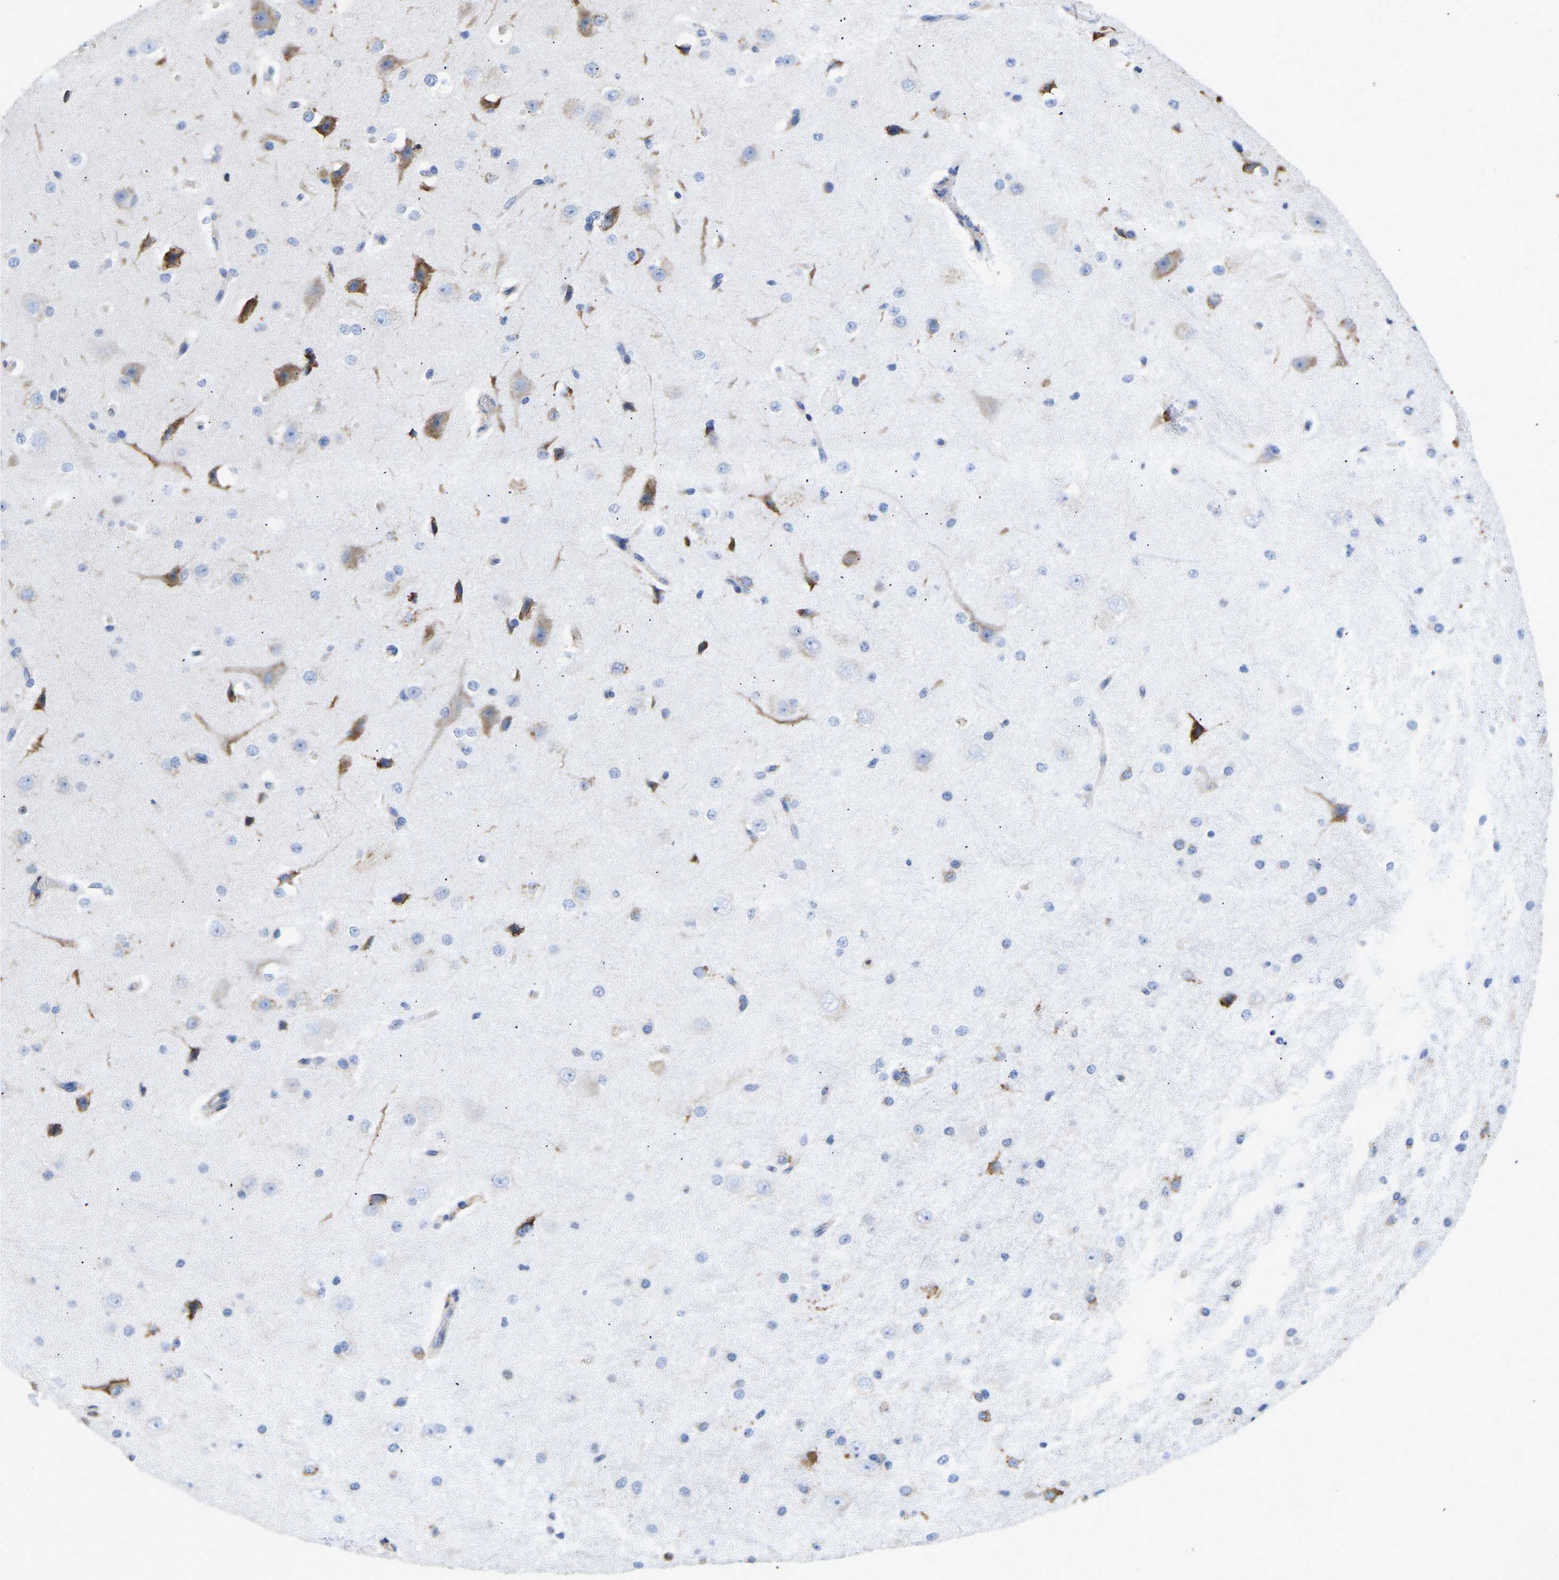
{"staining": {"intensity": "negative", "quantity": "none", "location": "none"}, "tissue": "cerebral cortex", "cell_type": "Endothelial cells", "image_type": "normal", "snomed": [{"axis": "morphology", "description": "Normal tissue, NOS"}, {"axis": "morphology", "description": "Developmental malformation"}, {"axis": "topography", "description": "Cerebral cortex"}], "caption": "This photomicrograph is of unremarkable cerebral cortex stained with IHC to label a protein in brown with the nuclei are counter-stained blue. There is no staining in endothelial cells.", "gene": "P4HB", "patient": {"sex": "female", "age": 30}}